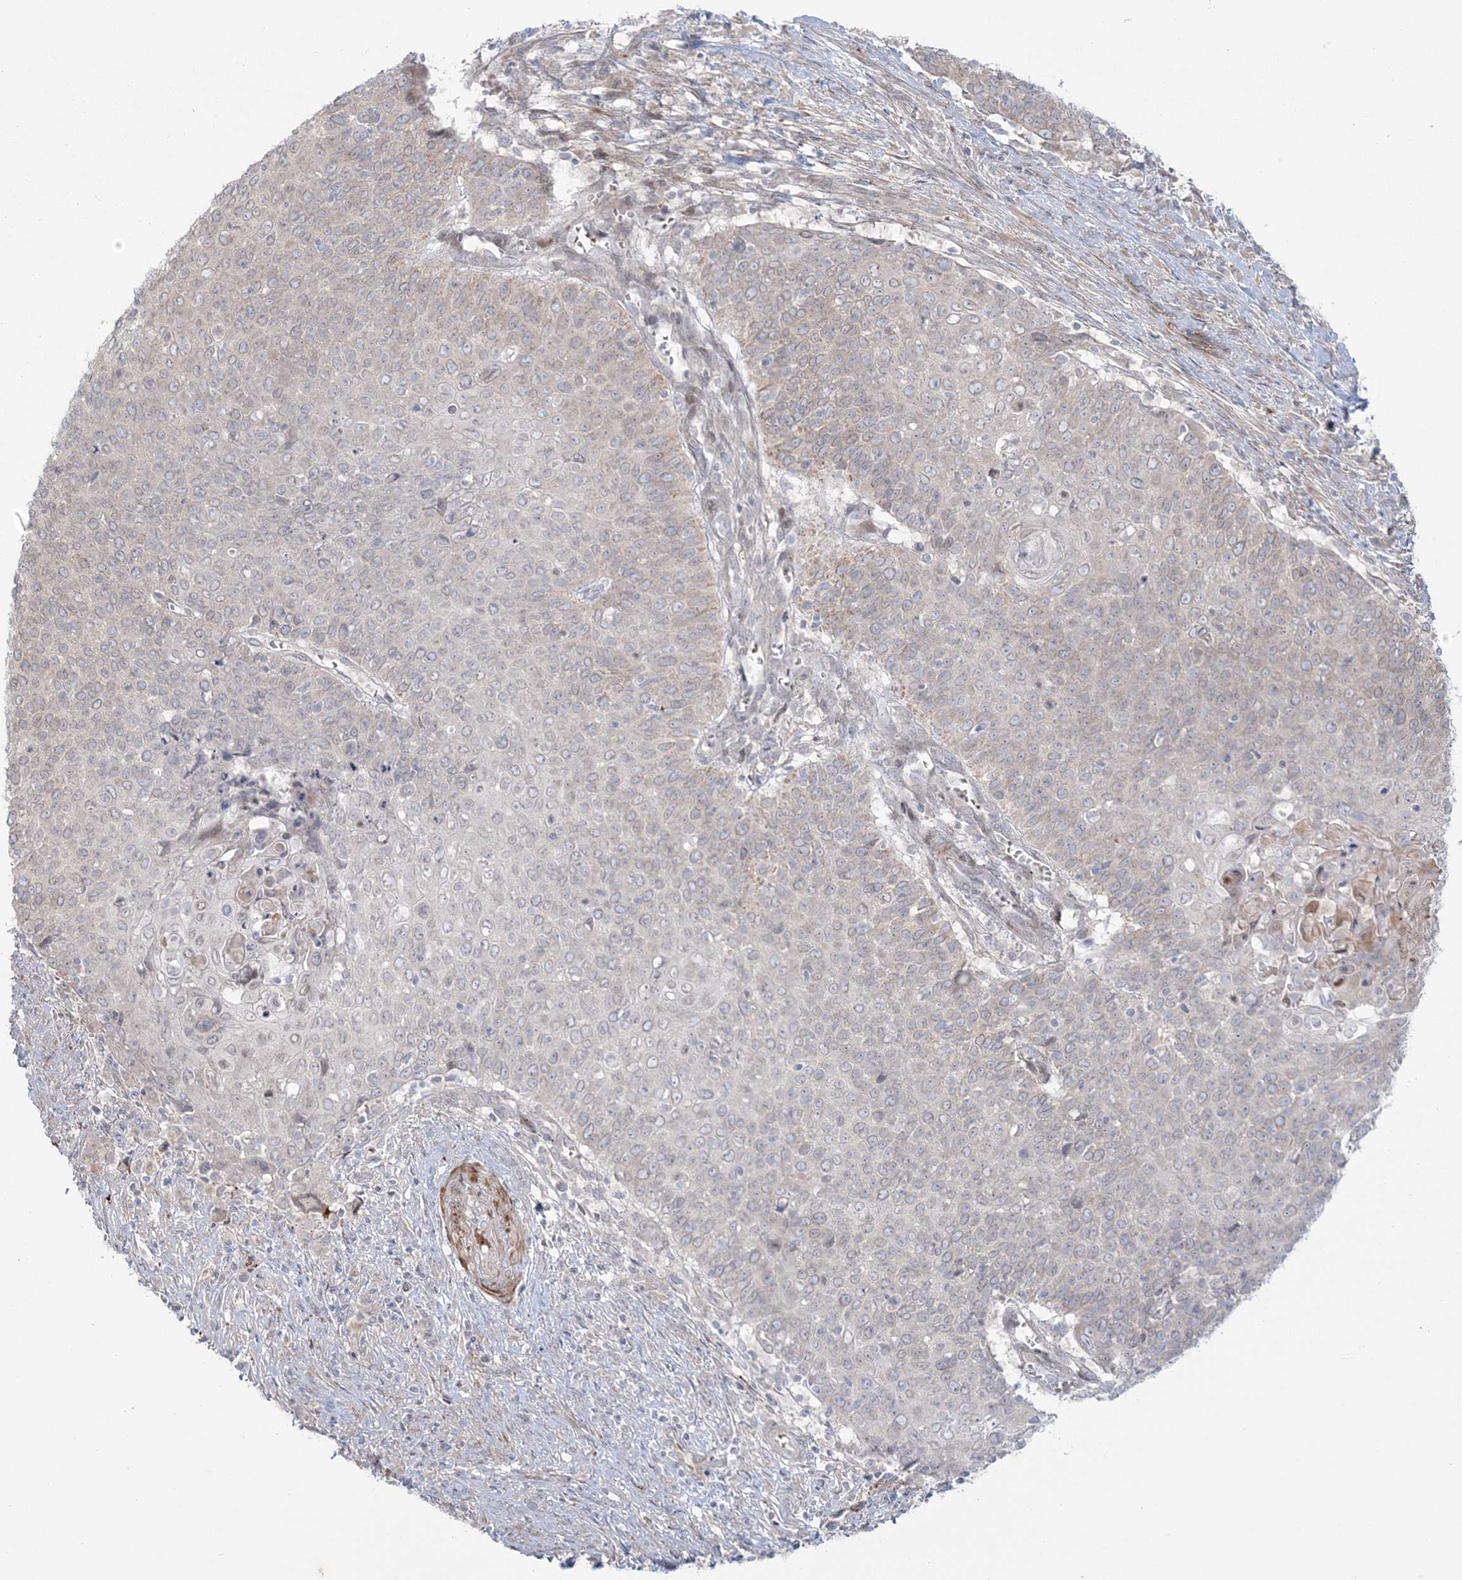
{"staining": {"intensity": "weak", "quantity": "<25%", "location": "cytoplasmic/membranous"}, "tissue": "cervical cancer", "cell_type": "Tumor cells", "image_type": "cancer", "snomed": [{"axis": "morphology", "description": "Squamous cell carcinoma, NOS"}, {"axis": "topography", "description": "Cervix"}], "caption": "DAB (3,3'-diaminobenzidine) immunohistochemical staining of human cervical cancer shows no significant positivity in tumor cells.", "gene": "NUDT9", "patient": {"sex": "female", "age": 39}}